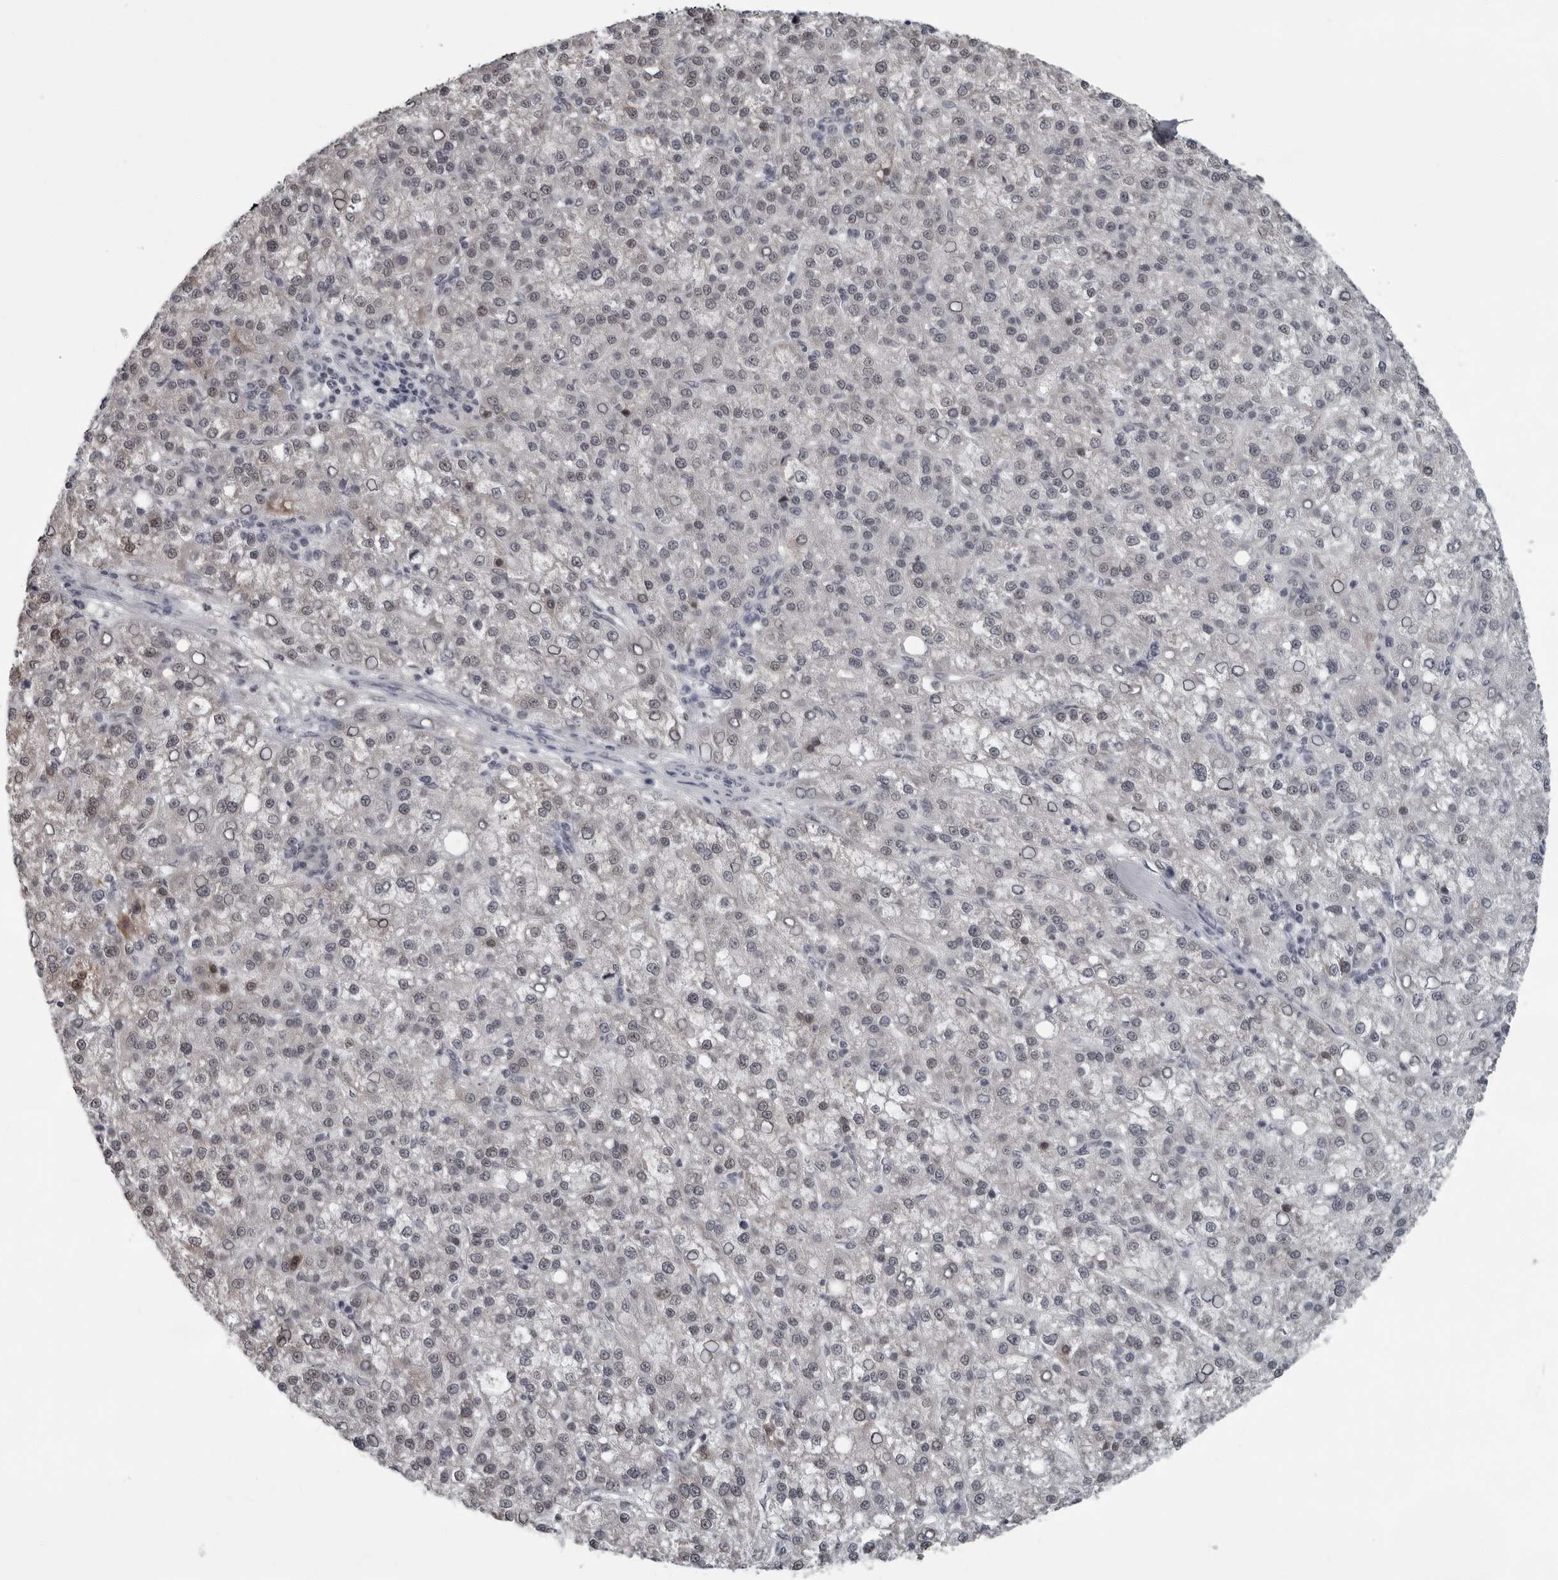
{"staining": {"intensity": "weak", "quantity": "25%-75%", "location": "nuclear"}, "tissue": "liver cancer", "cell_type": "Tumor cells", "image_type": "cancer", "snomed": [{"axis": "morphology", "description": "Carcinoma, Hepatocellular, NOS"}, {"axis": "topography", "description": "Liver"}], "caption": "Immunohistochemistry (IHC) photomicrograph of neoplastic tissue: hepatocellular carcinoma (liver) stained using IHC shows low levels of weak protein expression localized specifically in the nuclear of tumor cells, appearing as a nuclear brown color.", "gene": "LZIC", "patient": {"sex": "female", "age": 58}}